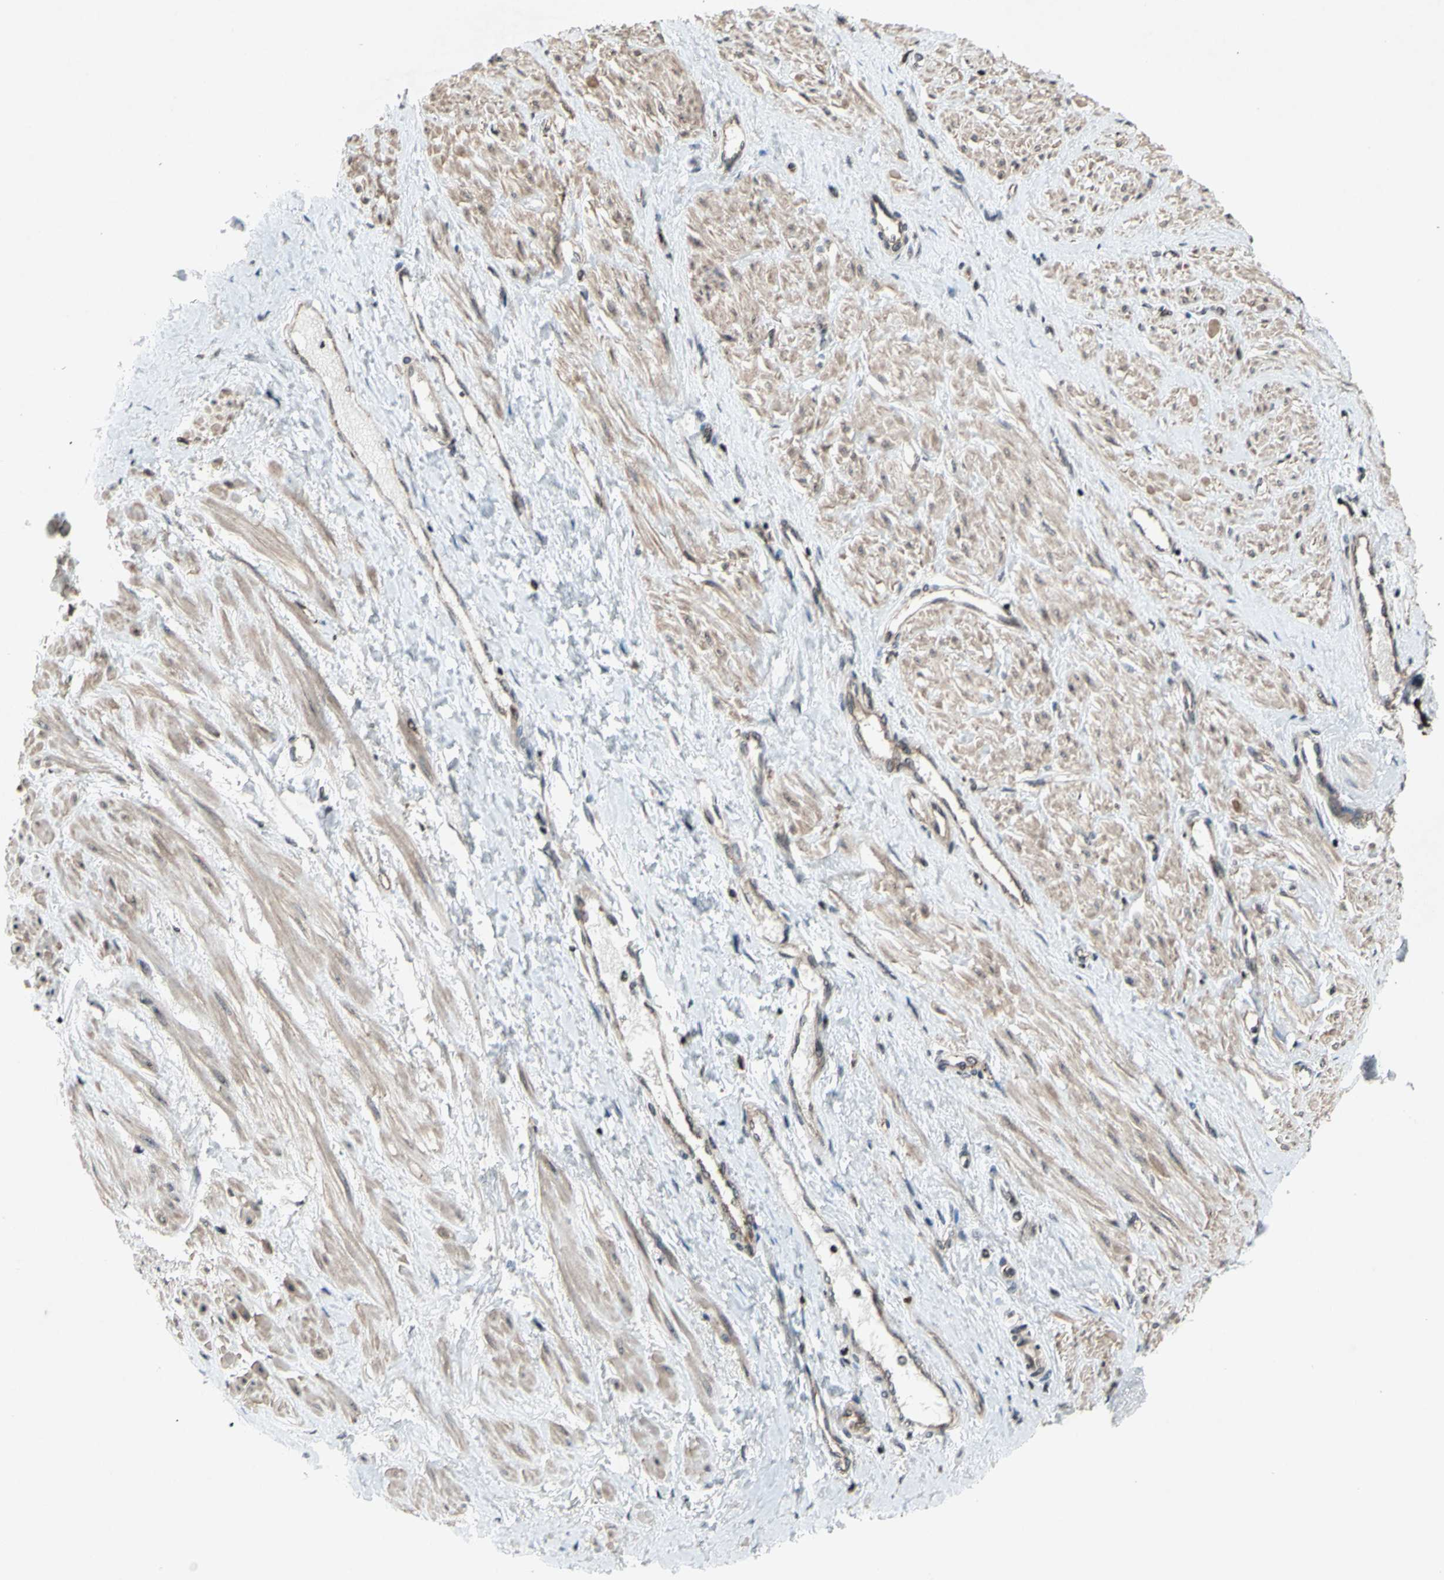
{"staining": {"intensity": "weak", "quantity": "25%-75%", "location": "cytoplasmic/membranous"}, "tissue": "smooth muscle", "cell_type": "Smooth muscle cells", "image_type": "normal", "snomed": [{"axis": "morphology", "description": "Normal tissue, NOS"}, {"axis": "topography", "description": "Smooth muscle"}, {"axis": "topography", "description": "Uterus"}], "caption": "An immunohistochemistry image of unremarkable tissue is shown. Protein staining in brown shows weak cytoplasmic/membranous positivity in smooth muscle within smooth muscle cells.", "gene": "XPO1", "patient": {"sex": "female", "age": 39}}